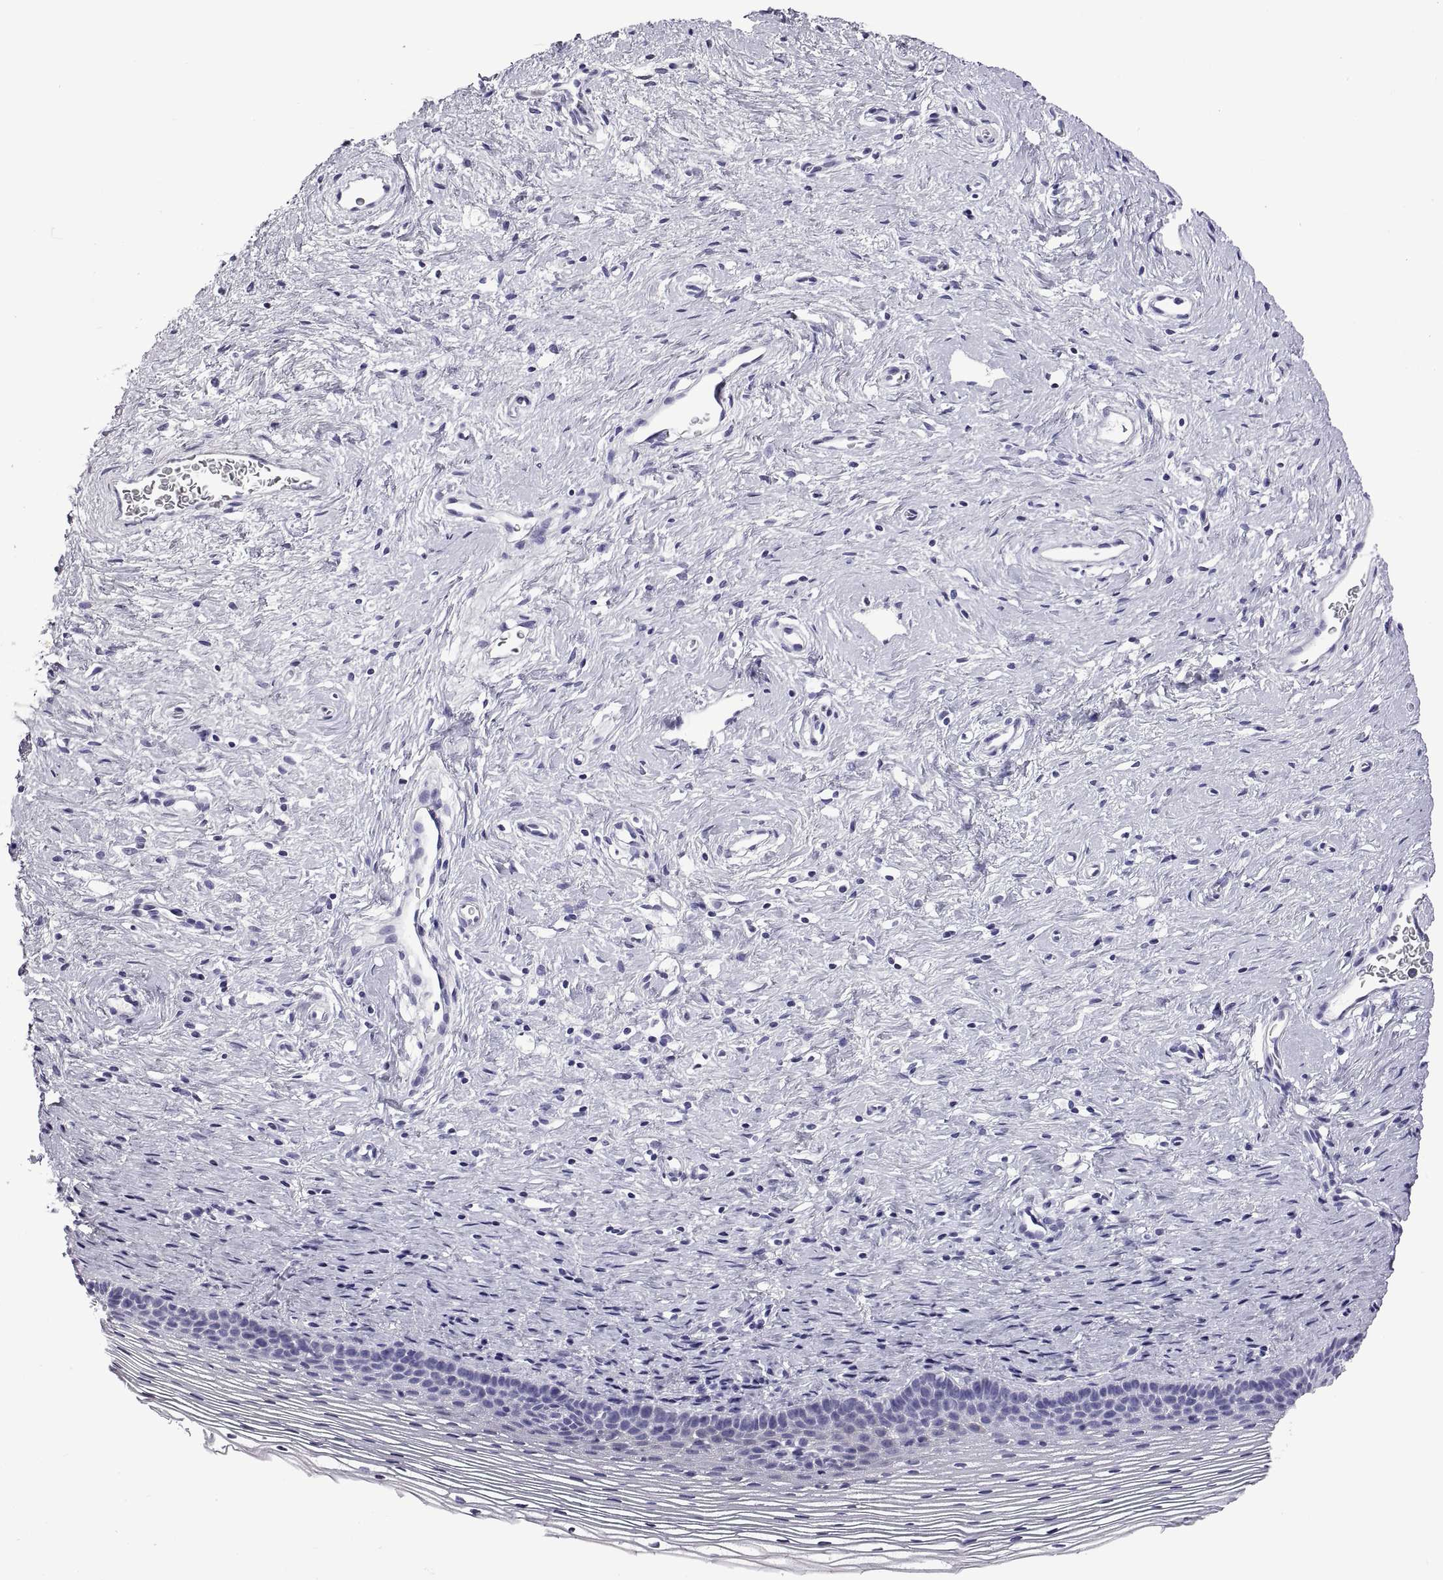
{"staining": {"intensity": "negative", "quantity": "none", "location": "none"}, "tissue": "cervix", "cell_type": "Glandular cells", "image_type": "normal", "snomed": [{"axis": "morphology", "description": "Normal tissue, NOS"}, {"axis": "topography", "description": "Cervix"}], "caption": "A high-resolution micrograph shows immunohistochemistry (IHC) staining of unremarkable cervix, which shows no significant expression in glandular cells. (Stains: DAB IHC with hematoxylin counter stain, Microscopy: brightfield microscopy at high magnification).", "gene": "CRISP1", "patient": {"sex": "female", "age": 39}}